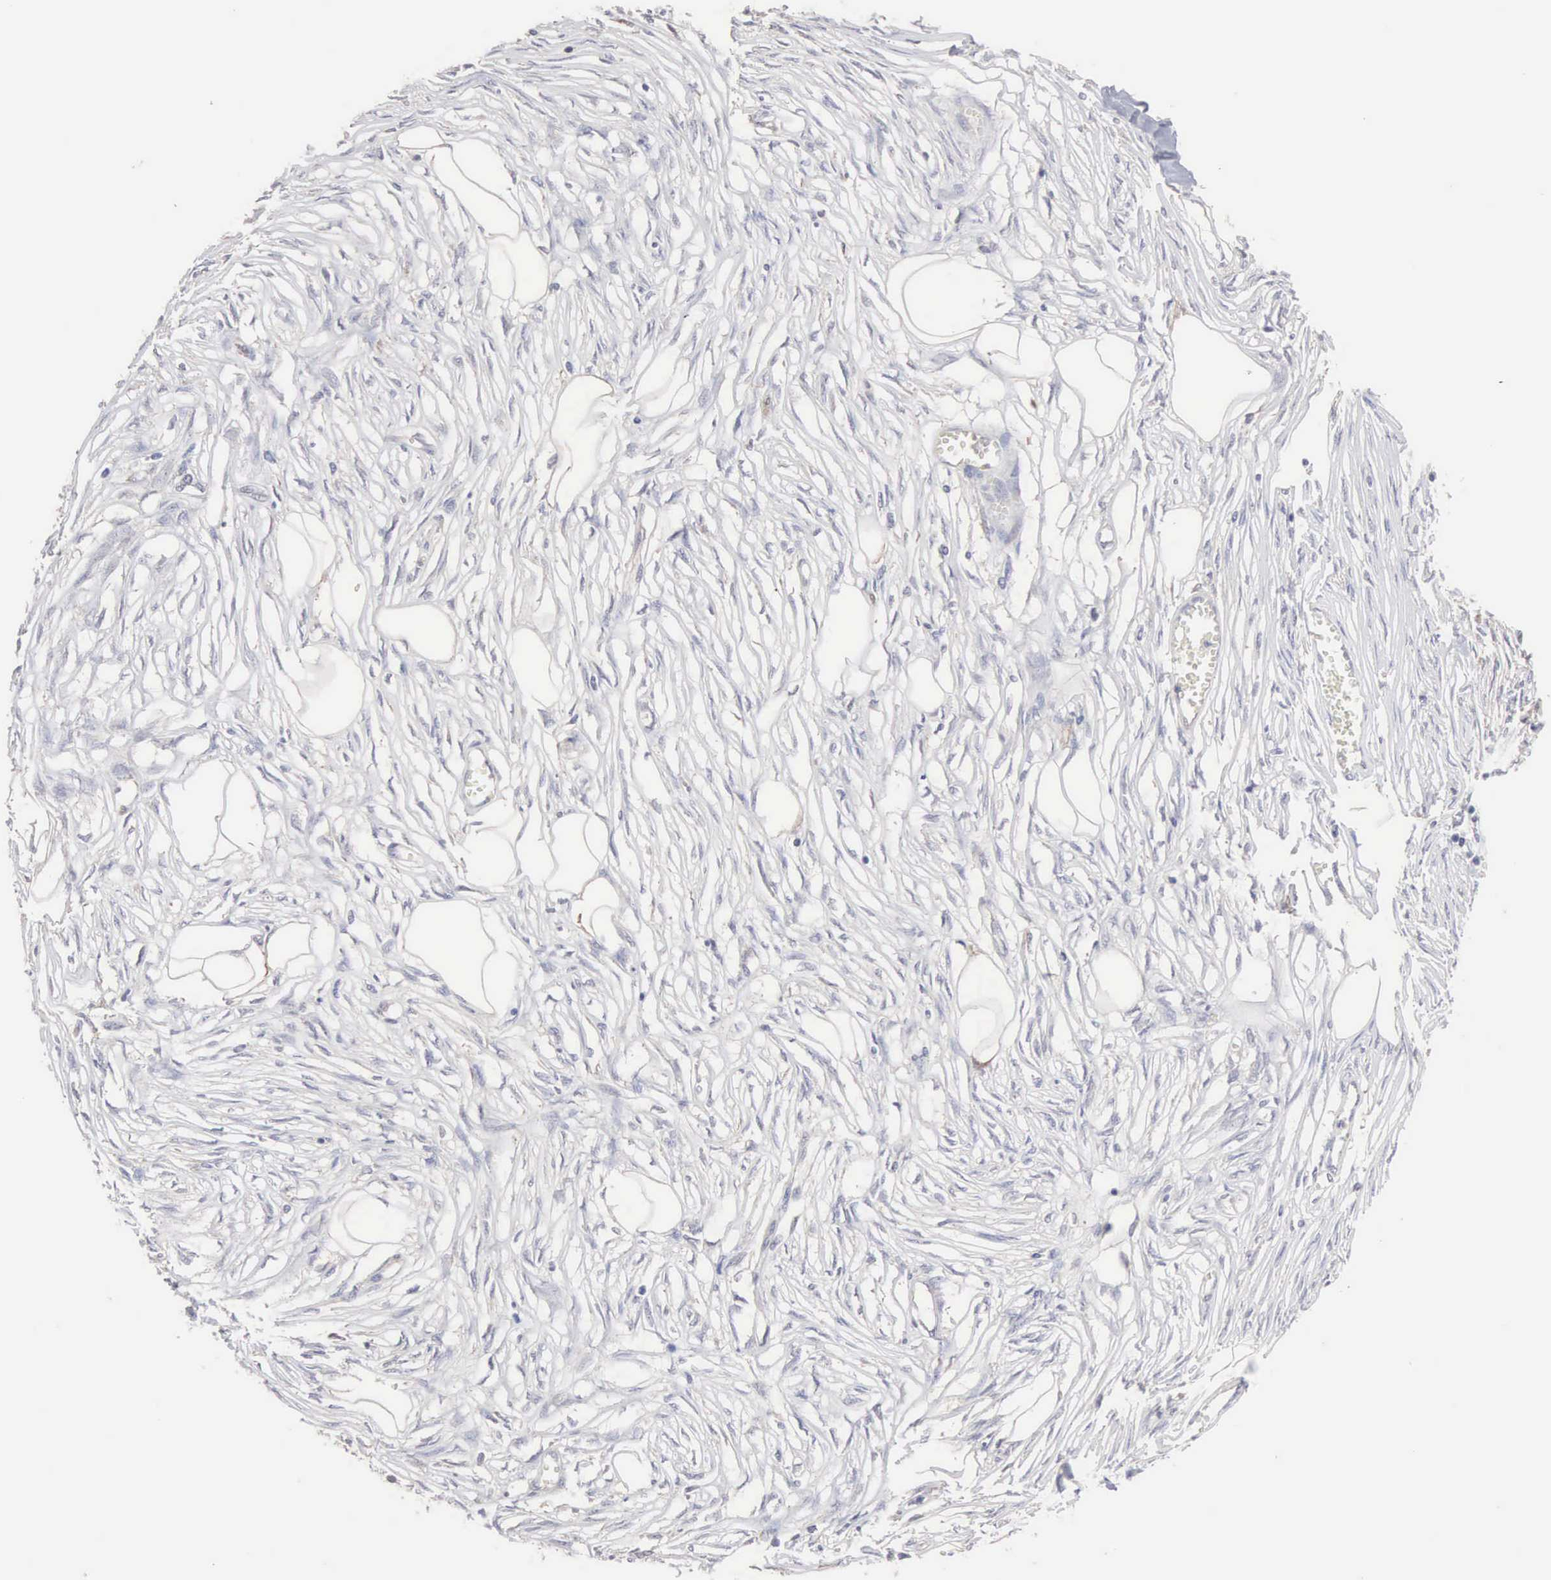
{"staining": {"intensity": "moderate", "quantity": ">75%", "location": "cytoplasmic/membranous"}, "tissue": "adipose tissue", "cell_type": "Adipocytes", "image_type": "normal", "snomed": [{"axis": "morphology", "description": "Normal tissue, NOS"}, {"axis": "morphology", "description": "Sarcoma, NOS"}, {"axis": "topography", "description": "Skin"}, {"axis": "topography", "description": "Soft tissue"}], "caption": "Immunohistochemistry staining of benign adipose tissue, which exhibits medium levels of moderate cytoplasmic/membranous staining in approximately >75% of adipocytes indicating moderate cytoplasmic/membranous protein staining. The staining was performed using DAB (brown) for protein detection and nuclei were counterstained in hematoxylin (blue).", "gene": "MTHFD1", "patient": {"sex": "female", "age": 51}}